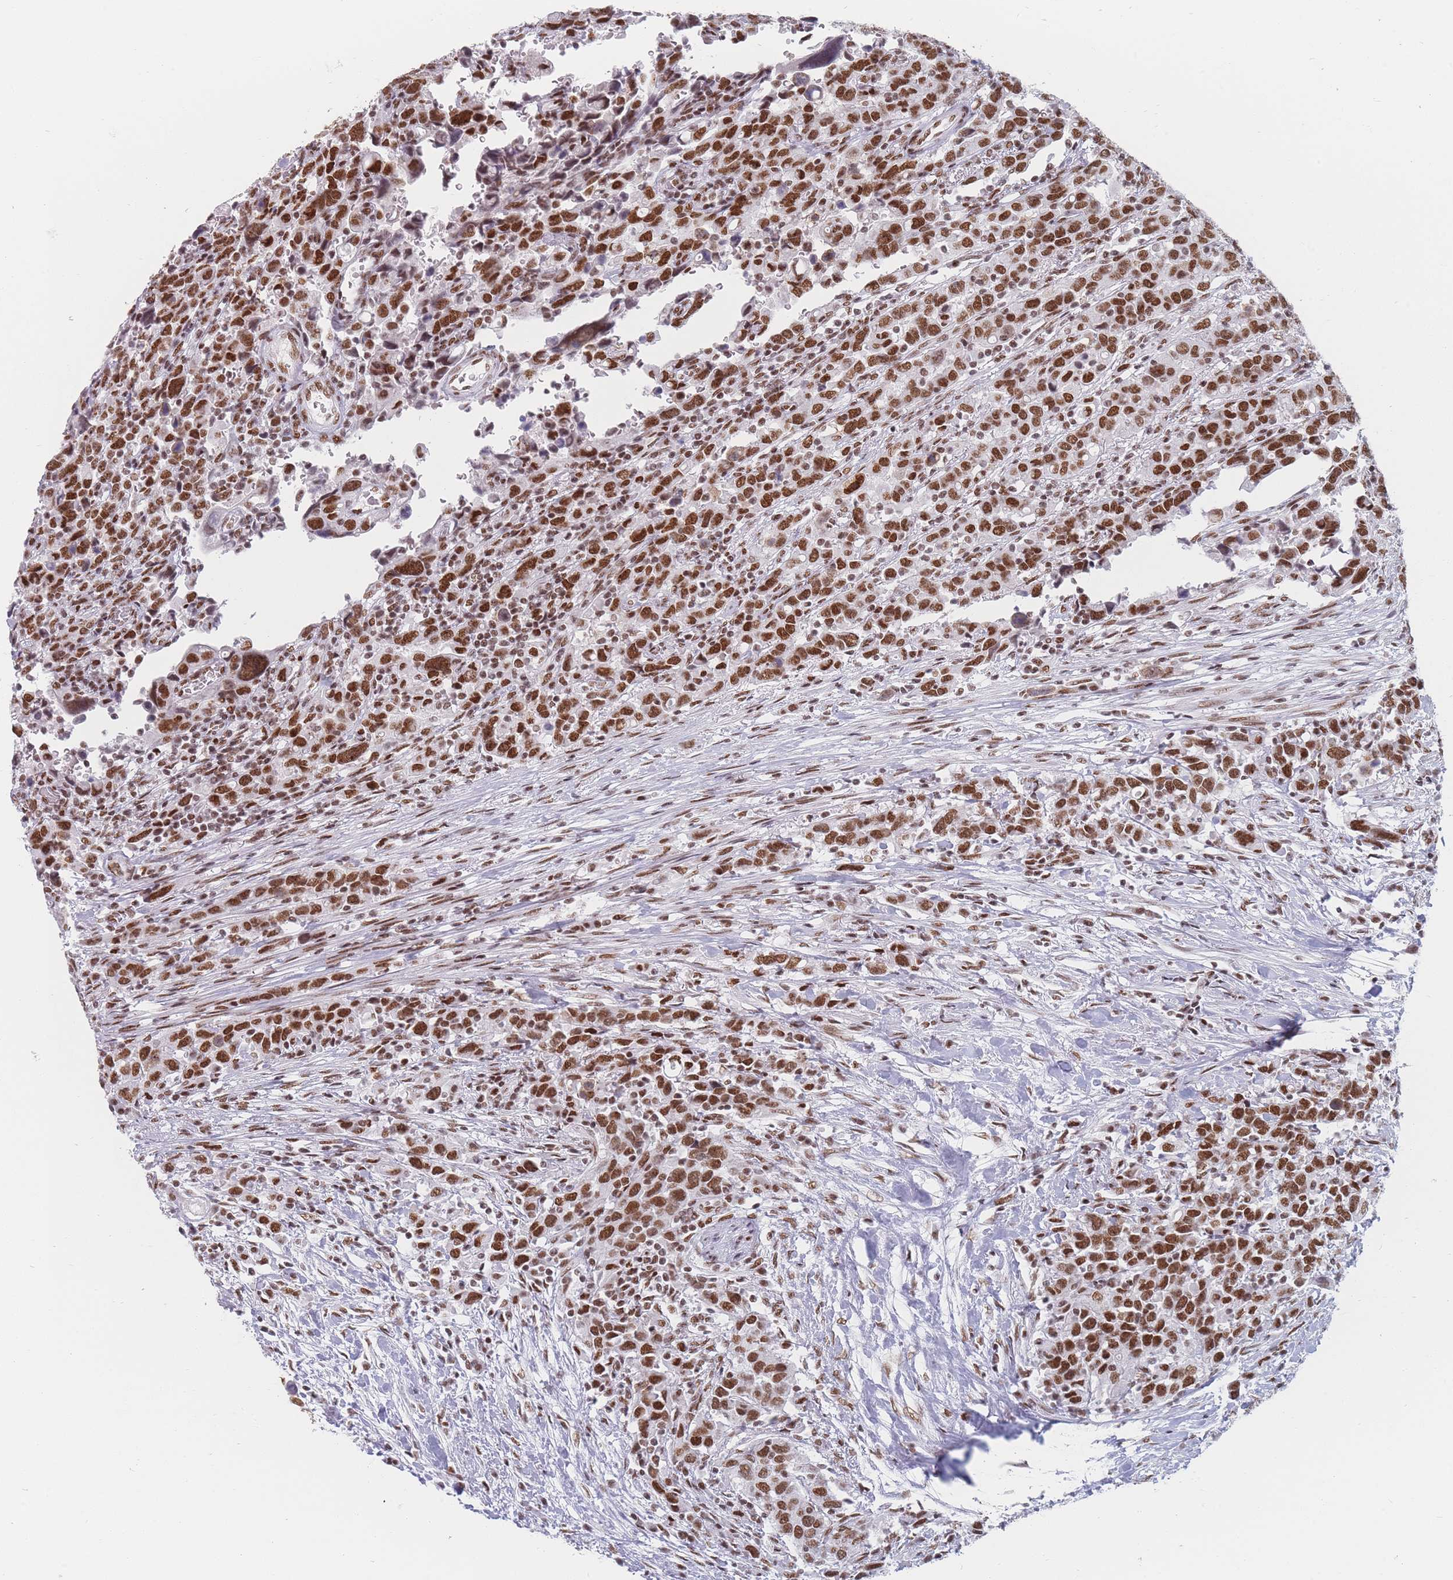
{"staining": {"intensity": "moderate", "quantity": ">75%", "location": "nuclear"}, "tissue": "urothelial cancer", "cell_type": "Tumor cells", "image_type": "cancer", "snomed": [{"axis": "morphology", "description": "Urothelial carcinoma, High grade"}, {"axis": "topography", "description": "Urinary bladder"}], "caption": "Urothelial cancer stained with a protein marker displays moderate staining in tumor cells.", "gene": "SAFB2", "patient": {"sex": "male", "age": 61}}